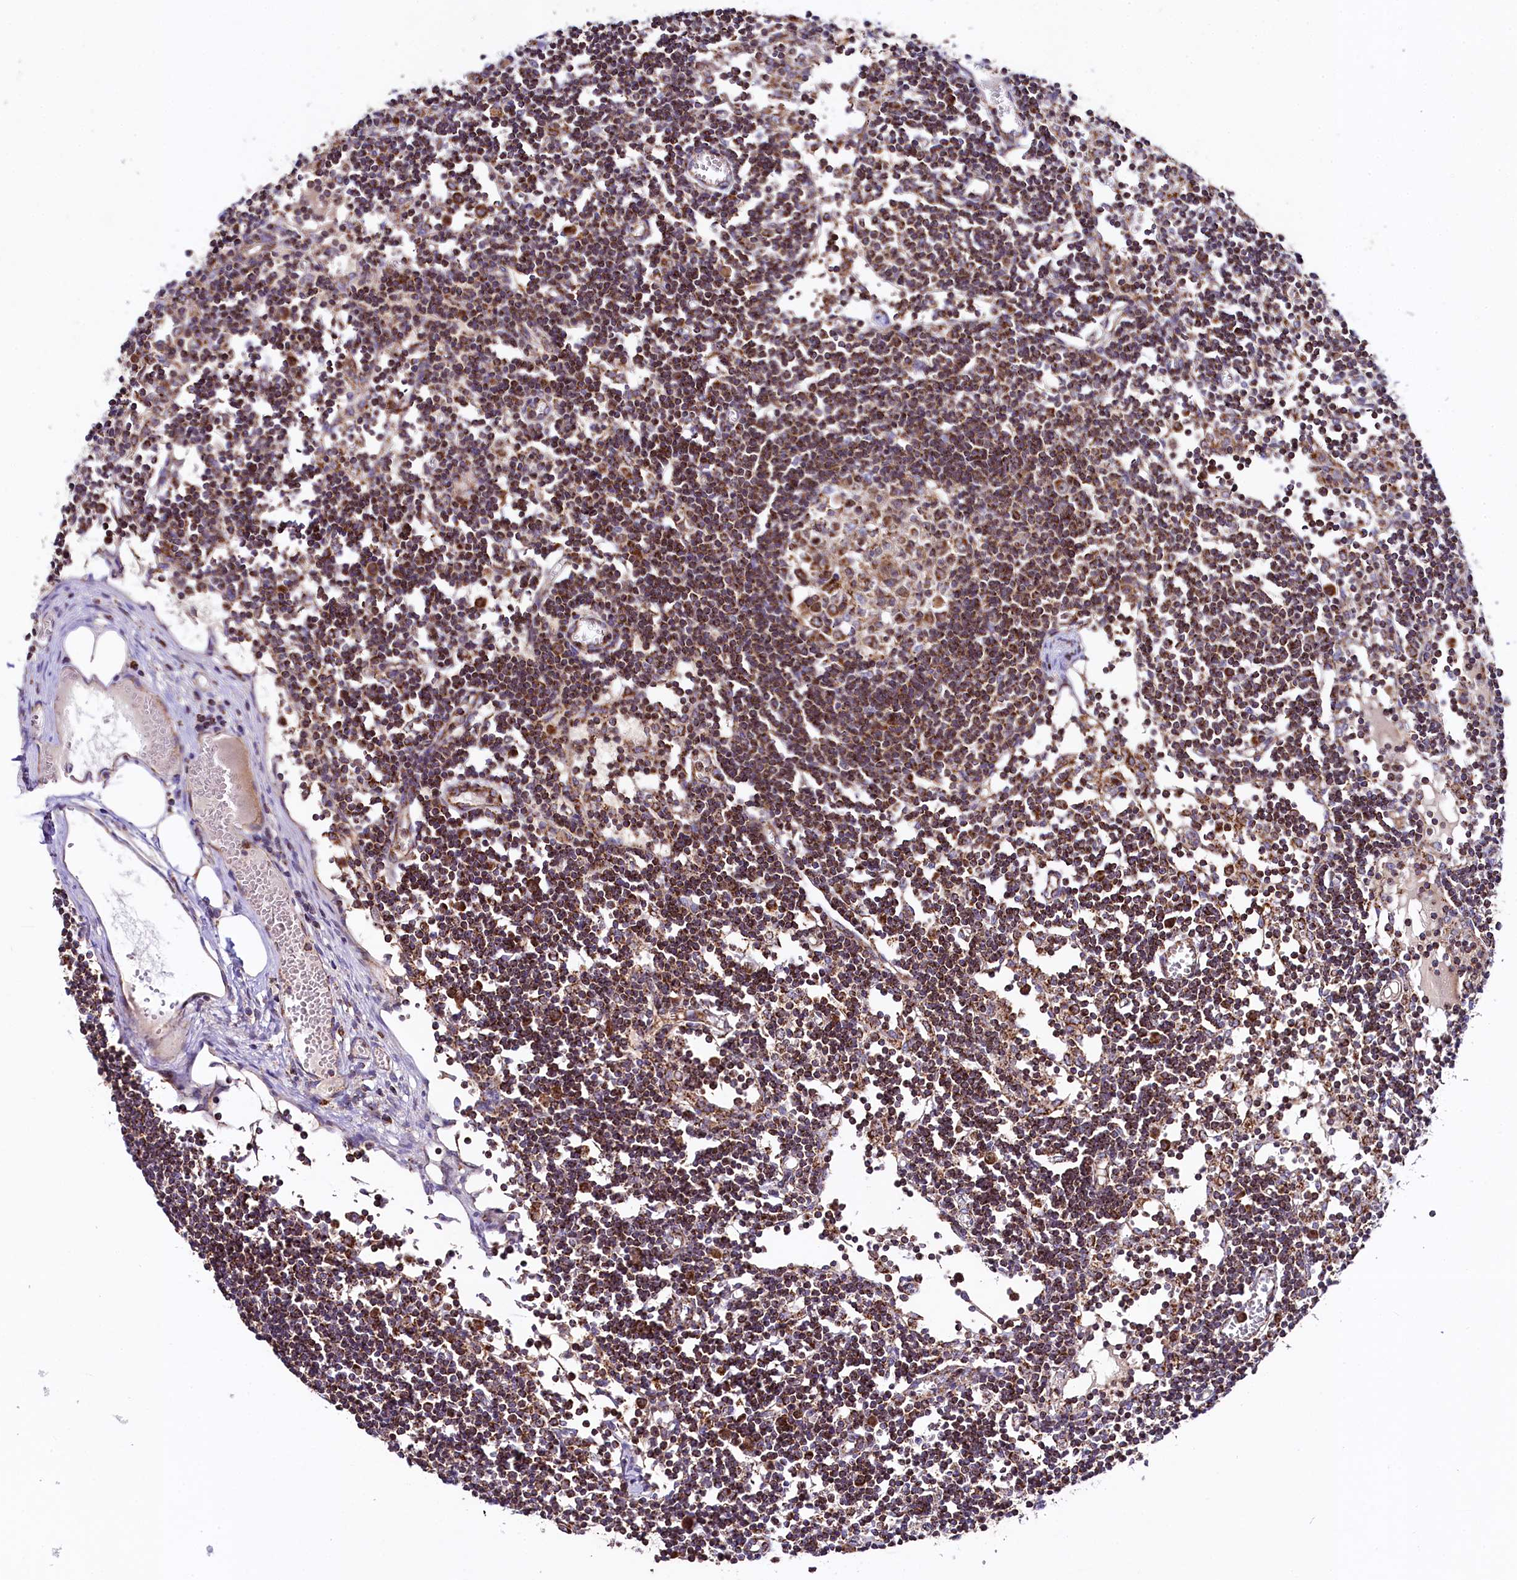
{"staining": {"intensity": "strong", "quantity": ">75%", "location": "cytoplasmic/membranous"}, "tissue": "lymph node", "cell_type": "Germinal center cells", "image_type": "normal", "snomed": [{"axis": "morphology", "description": "Normal tissue, NOS"}, {"axis": "topography", "description": "Lymph node"}], "caption": "Protein staining exhibits strong cytoplasmic/membranous positivity in about >75% of germinal center cells in unremarkable lymph node. The staining was performed using DAB to visualize the protein expression in brown, while the nuclei were stained in blue with hematoxylin (Magnification: 20x).", "gene": "CLYBL", "patient": {"sex": "female", "age": 11}}